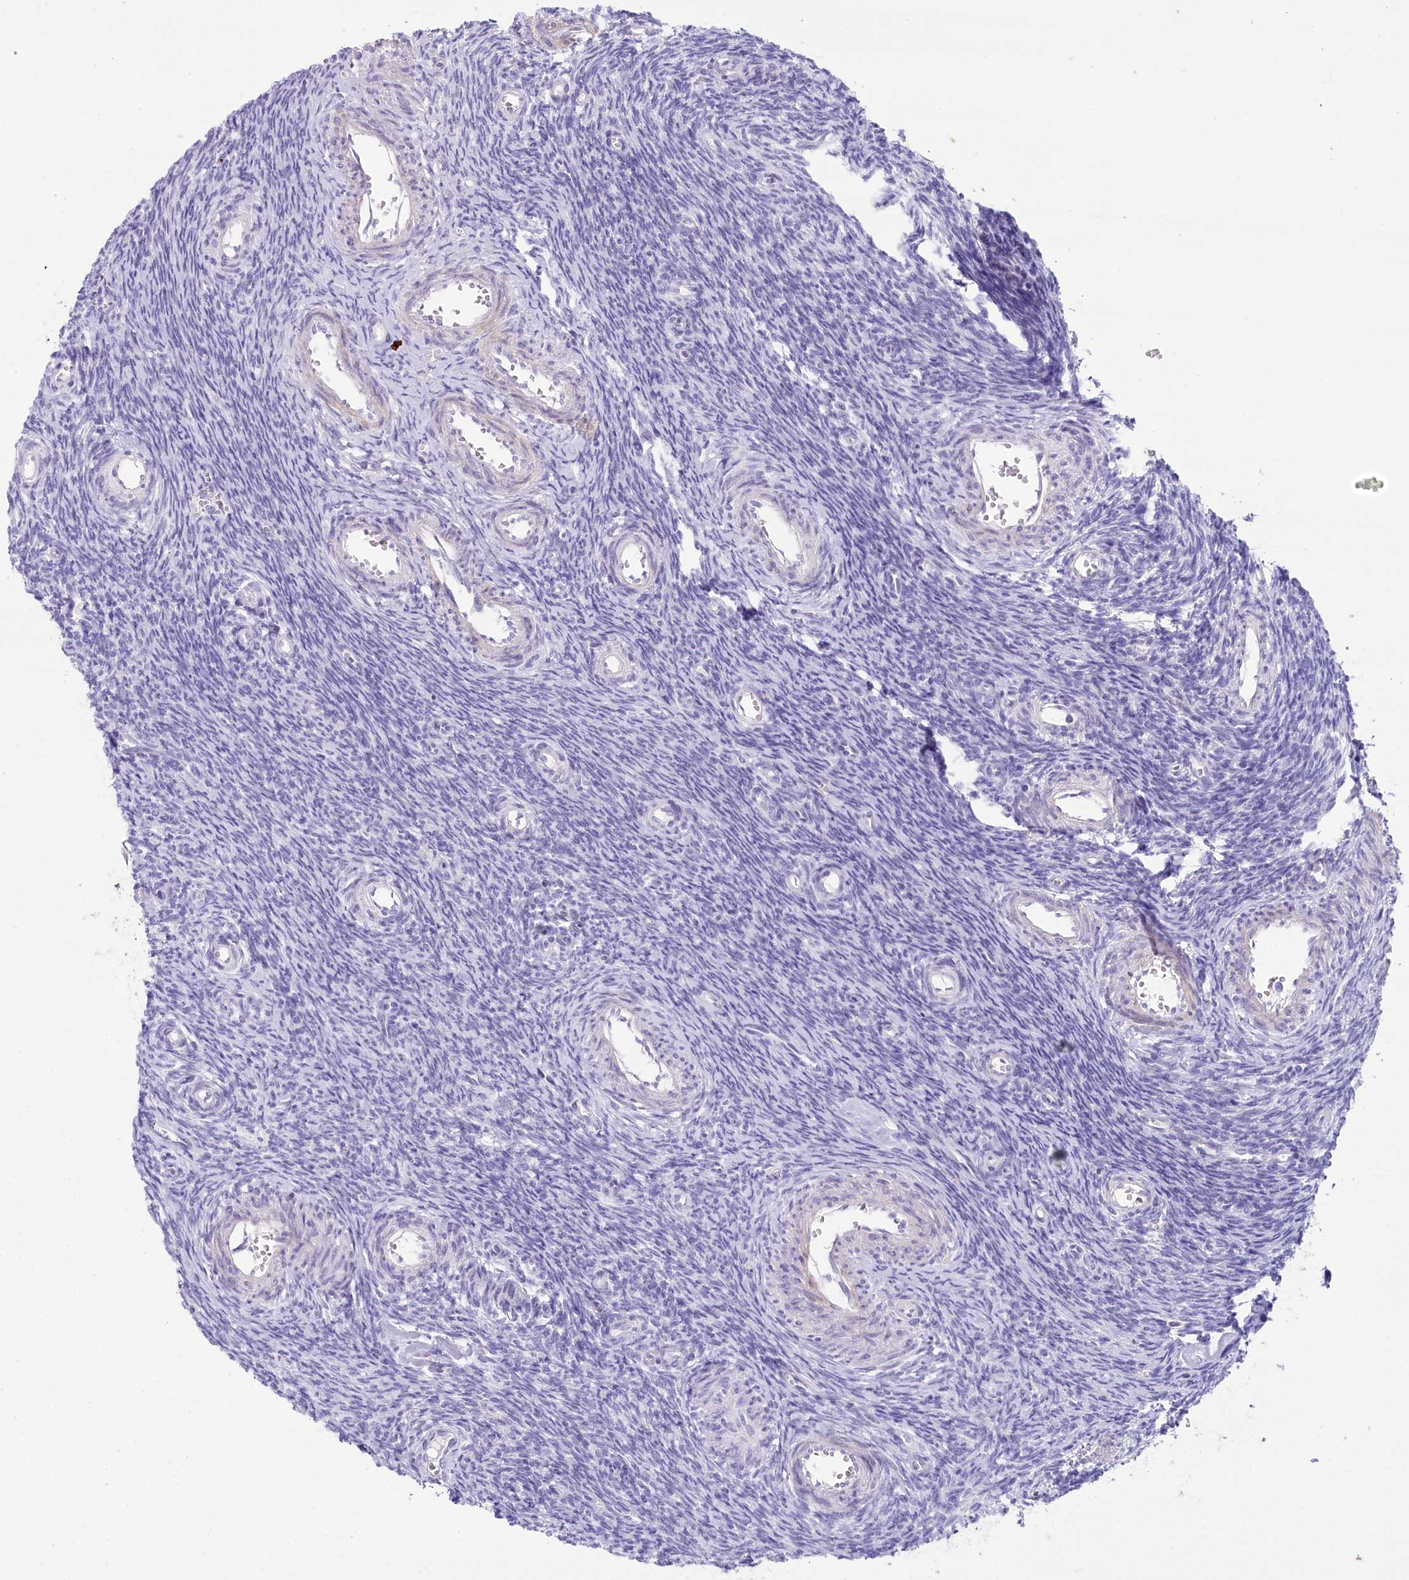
{"staining": {"intensity": "negative", "quantity": "none", "location": "none"}, "tissue": "ovary", "cell_type": "Ovarian stroma cells", "image_type": "normal", "snomed": [{"axis": "morphology", "description": "Normal tissue, NOS"}, {"axis": "topography", "description": "Ovary"}], "caption": "This is an immunohistochemistry (IHC) micrograph of benign human ovary. There is no expression in ovarian stroma cells.", "gene": "MYOZ1", "patient": {"sex": "female", "age": 39}}